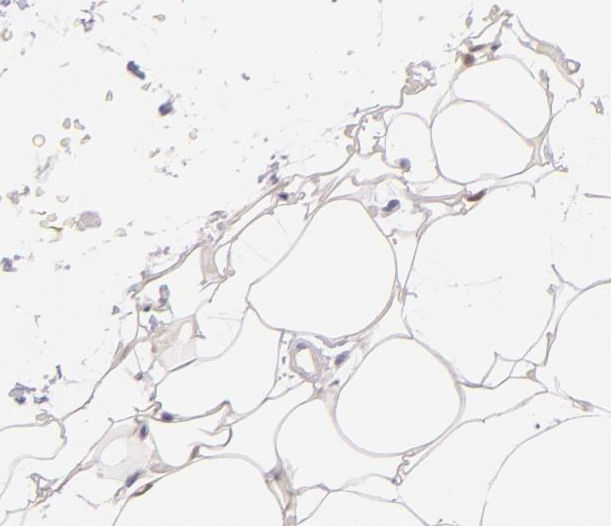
{"staining": {"intensity": "negative", "quantity": "none", "location": "none"}, "tissue": "adipose tissue", "cell_type": "Adipocytes", "image_type": "normal", "snomed": [{"axis": "morphology", "description": "Normal tissue, NOS"}, {"axis": "morphology", "description": "Fibrosis, NOS"}, {"axis": "topography", "description": "Breast"}], "caption": "Adipose tissue was stained to show a protein in brown. There is no significant positivity in adipocytes. The staining is performed using DAB brown chromogen with nuclei counter-stained in using hematoxylin.", "gene": "CBS", "patient": {"sex": "female", "age": 24}}